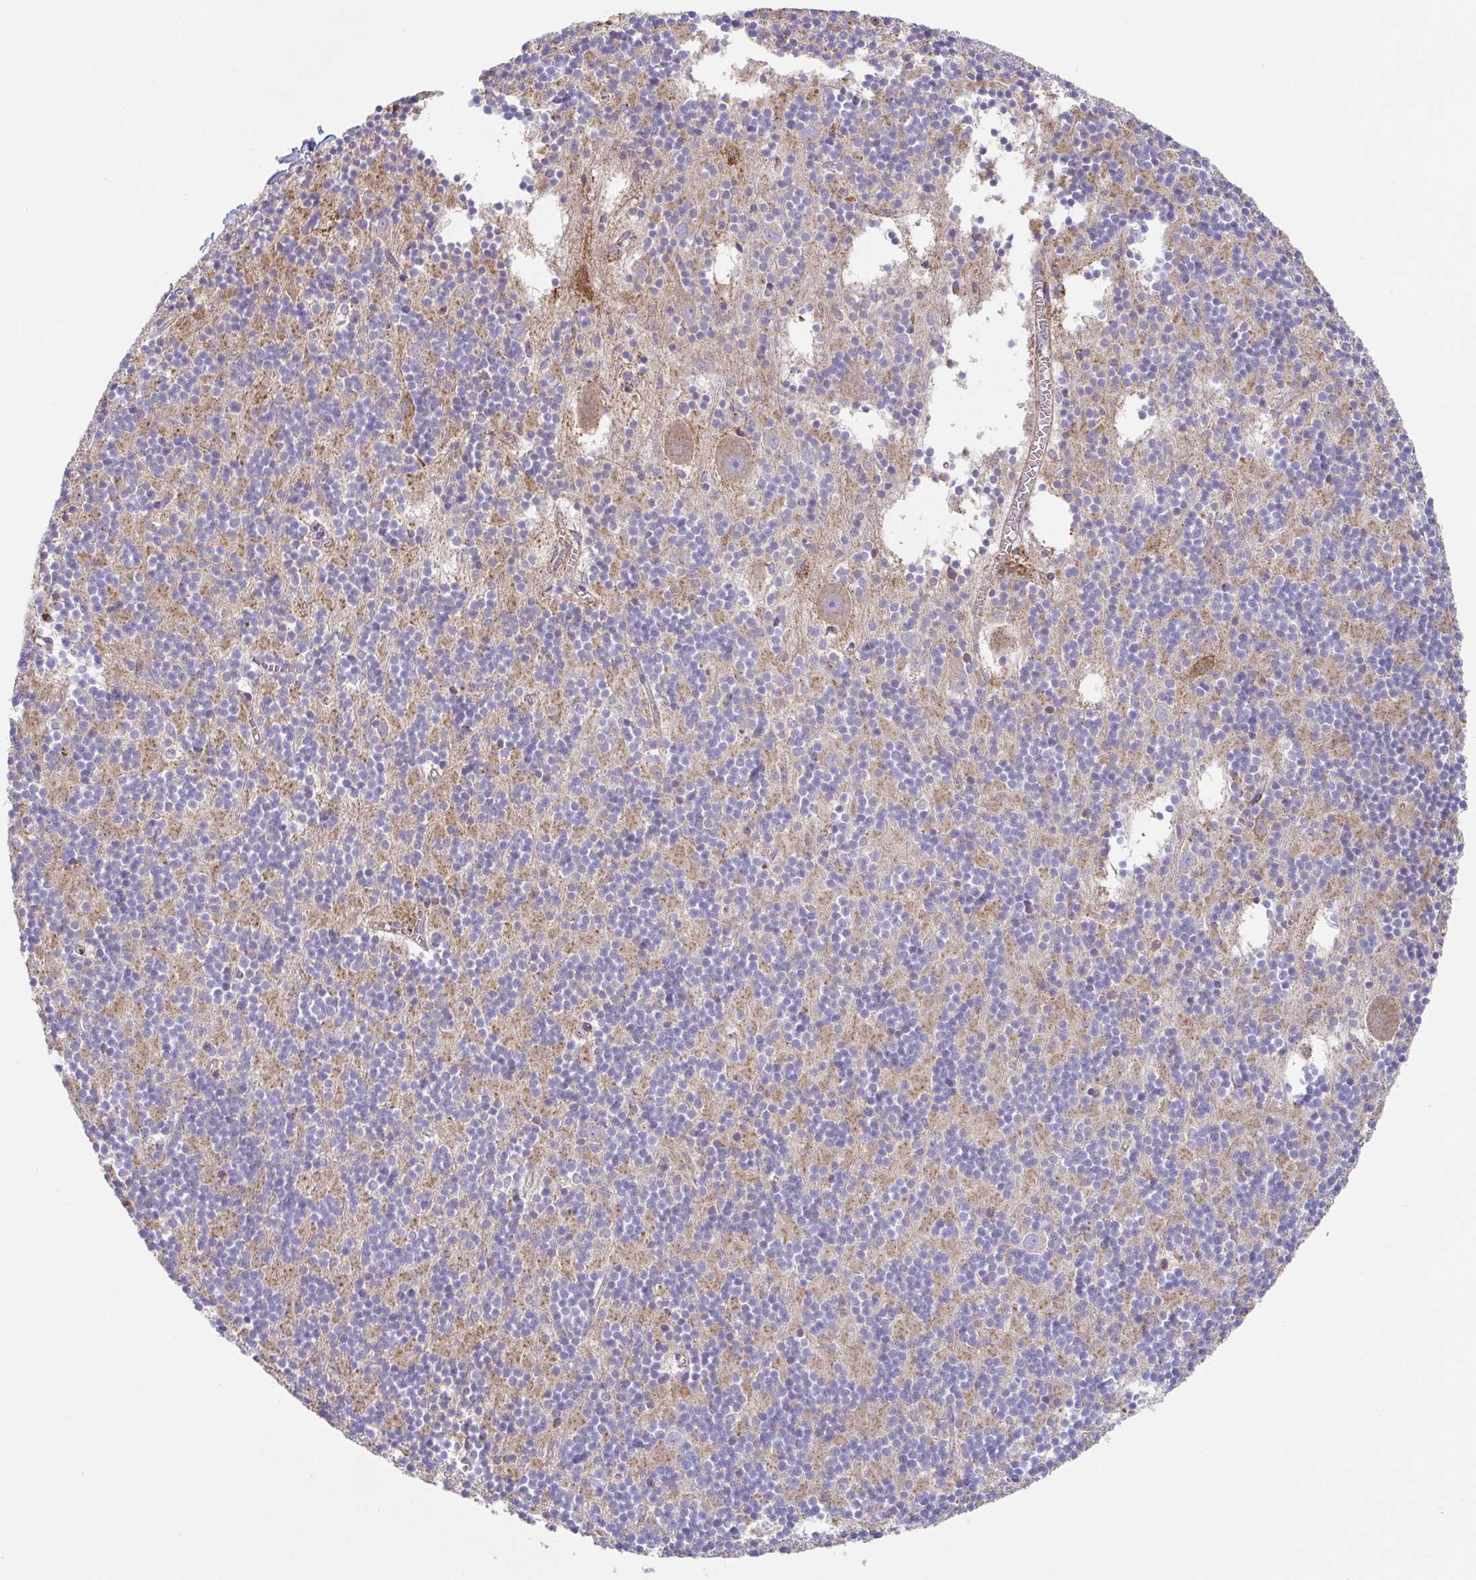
{"staining": {"intensity": "moderate", "quantity": "25%-75%", "location": "cytoplasmic/membranous"}, "tissue": "cerebellum", "cell_type": "Cells in granular layer", "image_type": "normal", "snomed": [{"axis": "morphology", "description": "Normal tissue, NOS"}, {"axis": "topography", "description": "Cerebellum"}], "caption": "A brown stain shows moderate cytoplasmic/membranous expression of a protein in cells in granular layer of normal cerebellum.", "gene": "GINM1", "patient": {"sex": "male", "age": 54}}